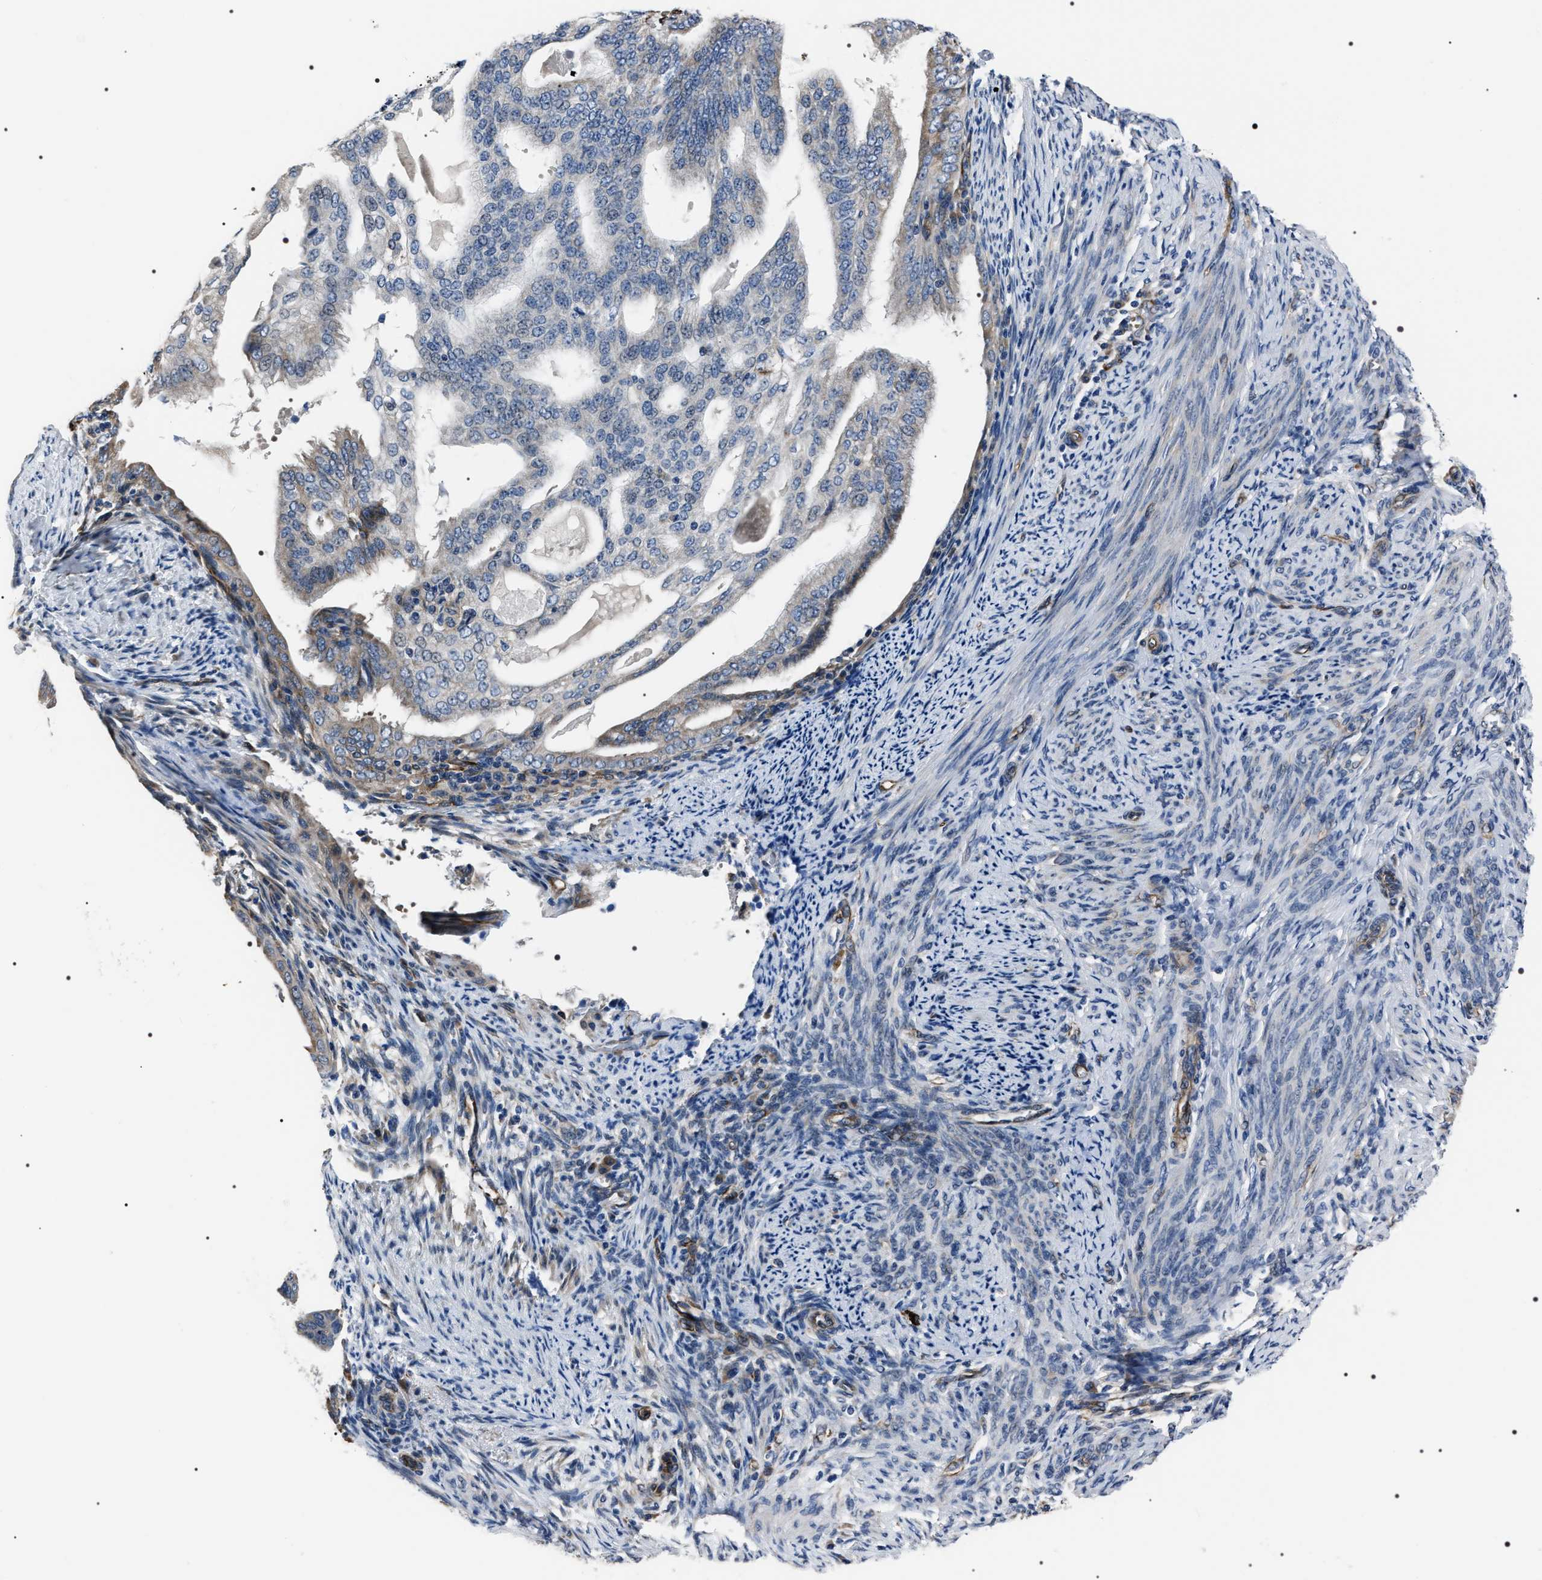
{"staining": {"intensity": "weak", "quantity": "<25%", "location": "cytoplasmic/membranous"}, "tissue": "endometrial cancer", "cell_type": "Tumor cells", "image_type": "cancer", "snomed": [{"axis": "morphology", "description": "Adenocarcinoma, NOS"}, {"axis": "topography", "description": "Endometrium"}], "caption": "This is an immunohistochemistry (IHC) photomicrograph of human endometrial adenocarcinoma. There is no positivity in tumor cells.", "gene": "PKD1L1", "patient": {"sex": "female", "age": 58}}